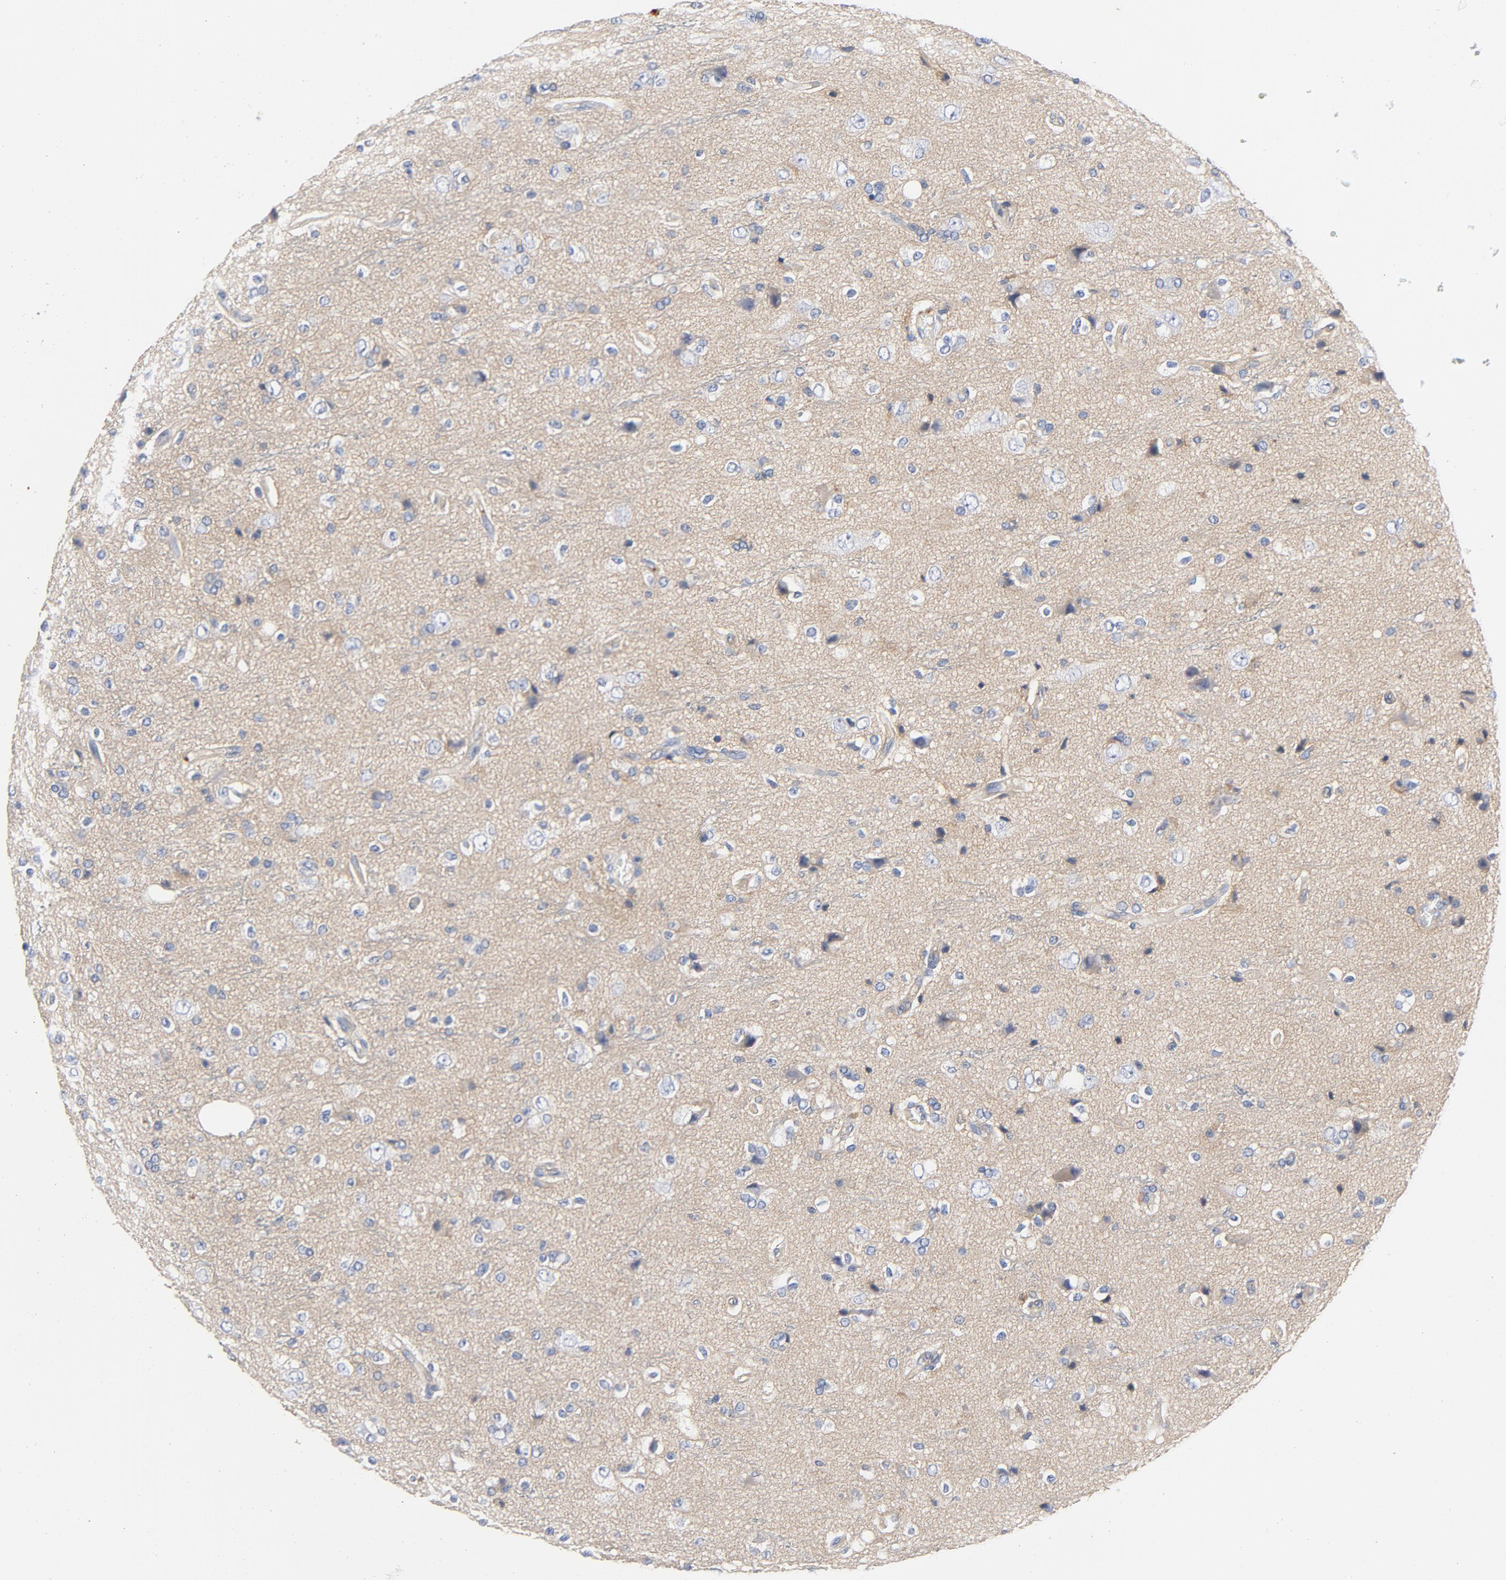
{"staining": {"intensity": "weak", "quantity": ">75%", "location": "cytoplasmic/membranous"}, "tissue": "glioma", "cell_type": "Tumor cells", "image_type": "cancer", "snomed": [{"axis": "morphology", "description": "Glioma, malignant, High grade"}, {"axis": "topography", "description": "Brain"}], "caption": "Tumor cells show low levels of weak cytoplasmic/membranous positivity in approximately >75% of cells in human glioma.", "gene": "SRC", "patient": {"sex": "male", "age": 47}}